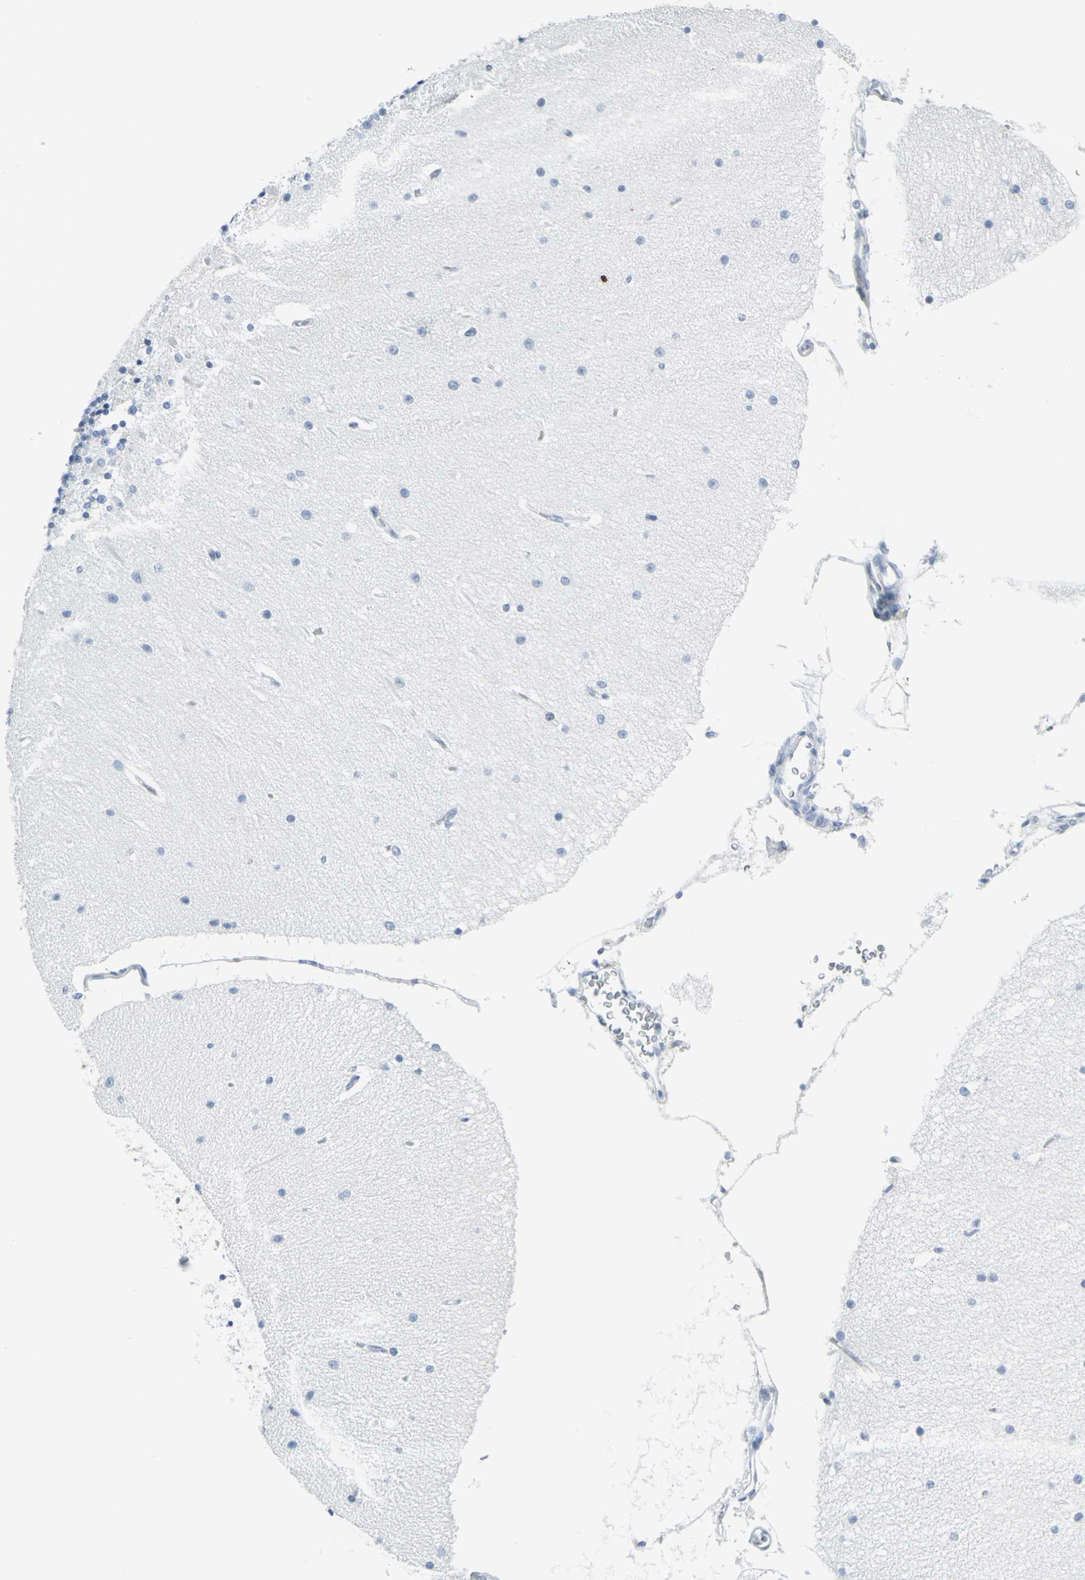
{"staining": {"intensity": "negative", "quantity": "none", "location": "none"}, "tissue": "cerebellum", "cell_type": "Cells in molecular layer", "image_type": "normal", "snomed": [{"axis": "morphology", "description": "Normal tissue, NOS"}, {"axis": "topography", "description": "Cerebellum"}], "caption": "Immunohistochemistry of unremarkable human cerebellum shows no positivity in cells in molecular layer.", "gene": "CYB5A", "patient": {"sex": "female", "age": 54}}